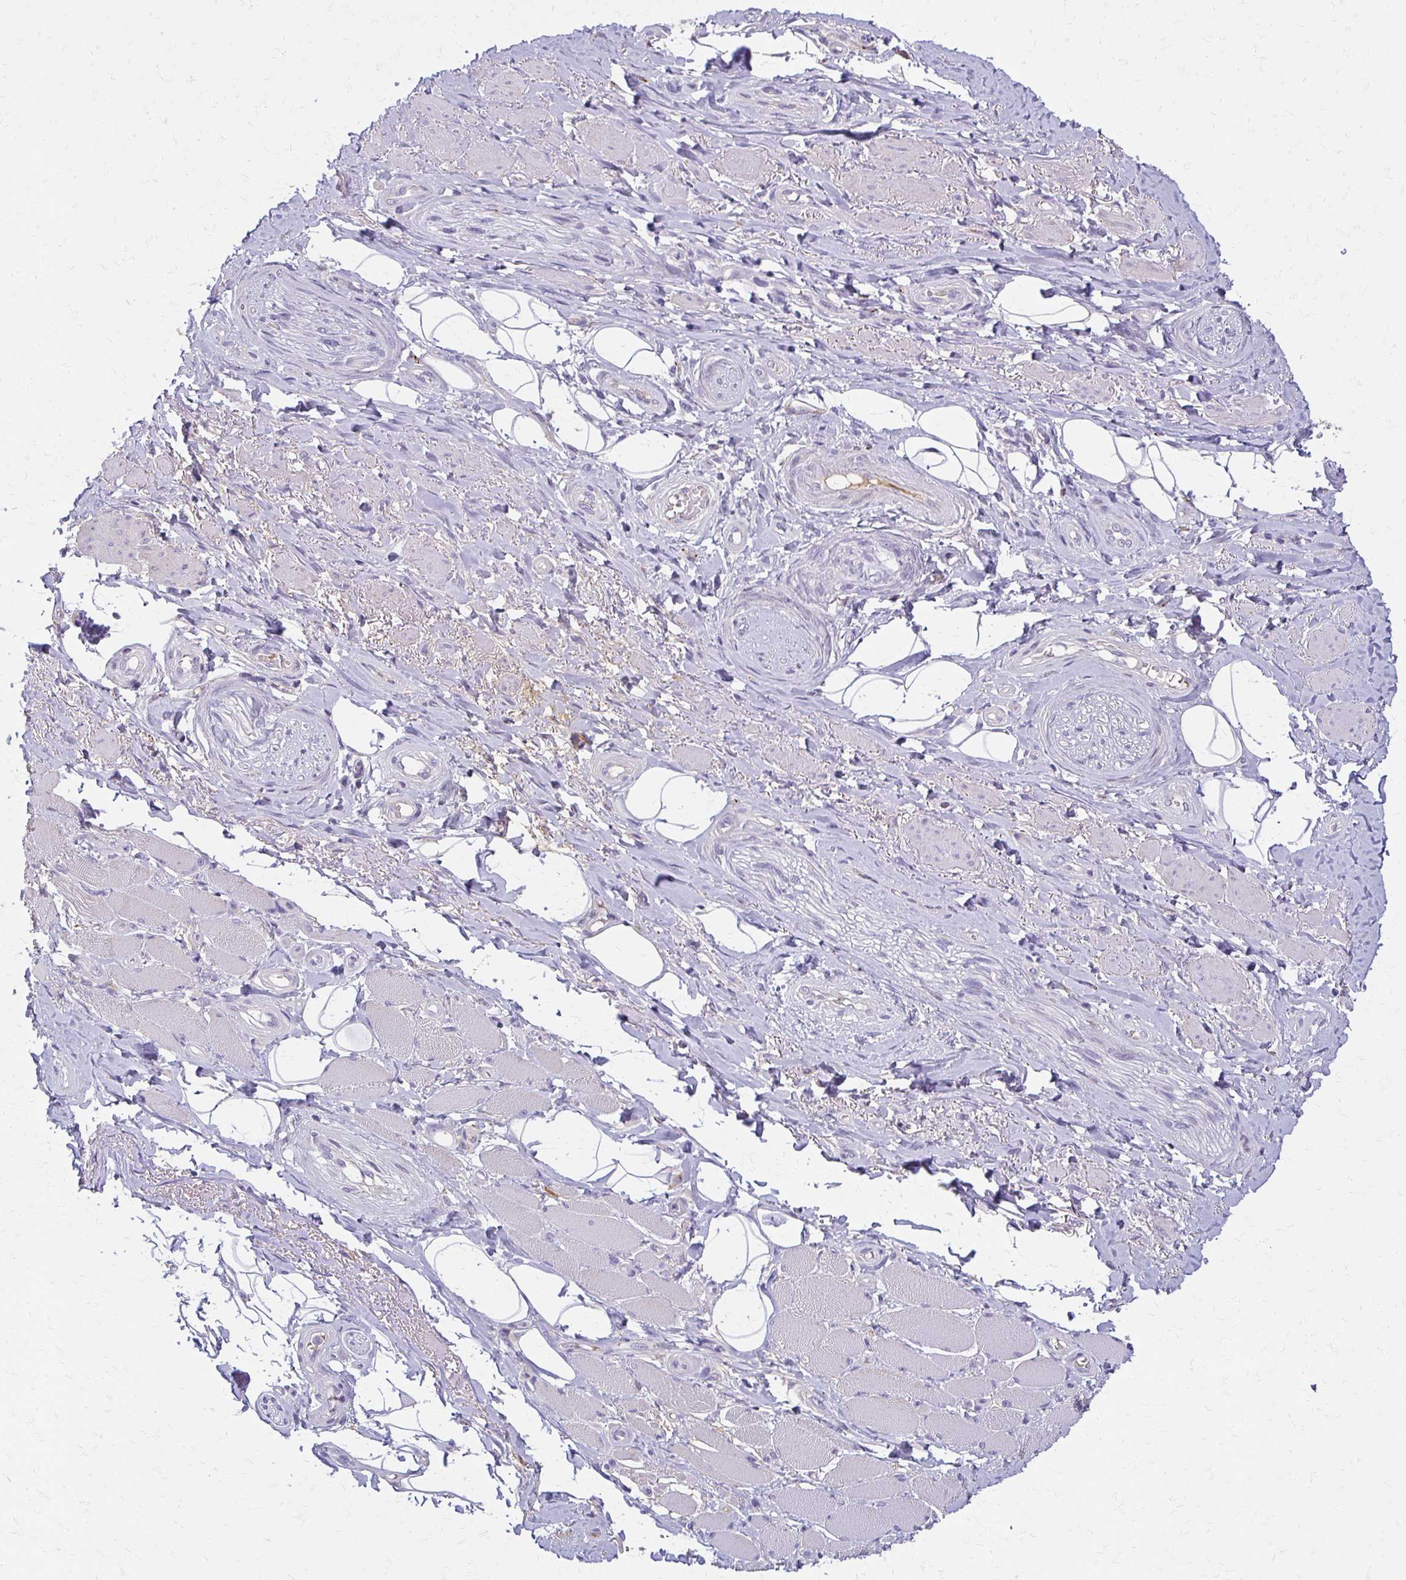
{"staining": {"intensity": "negative", "quantity": "none", "location": "none"}, "tissue": "adipose tissue", "cell_type": "Adipocytes", "image_type": "normal", "snomed": [{"axis": "morphology", "description": "Normal tissue, NOS"}, {"axis": "topography", "description": "Anal"}, {"axis": "topography", "description": "Peripheral nerve tissue"}], "caption": "A high-resolution image shows IHC staining of normal adipose tissue, which demonstrates no significant positivity in adipocytes.", "gene": "BBS12", "patient": {"sex": "male", "age": 53}}